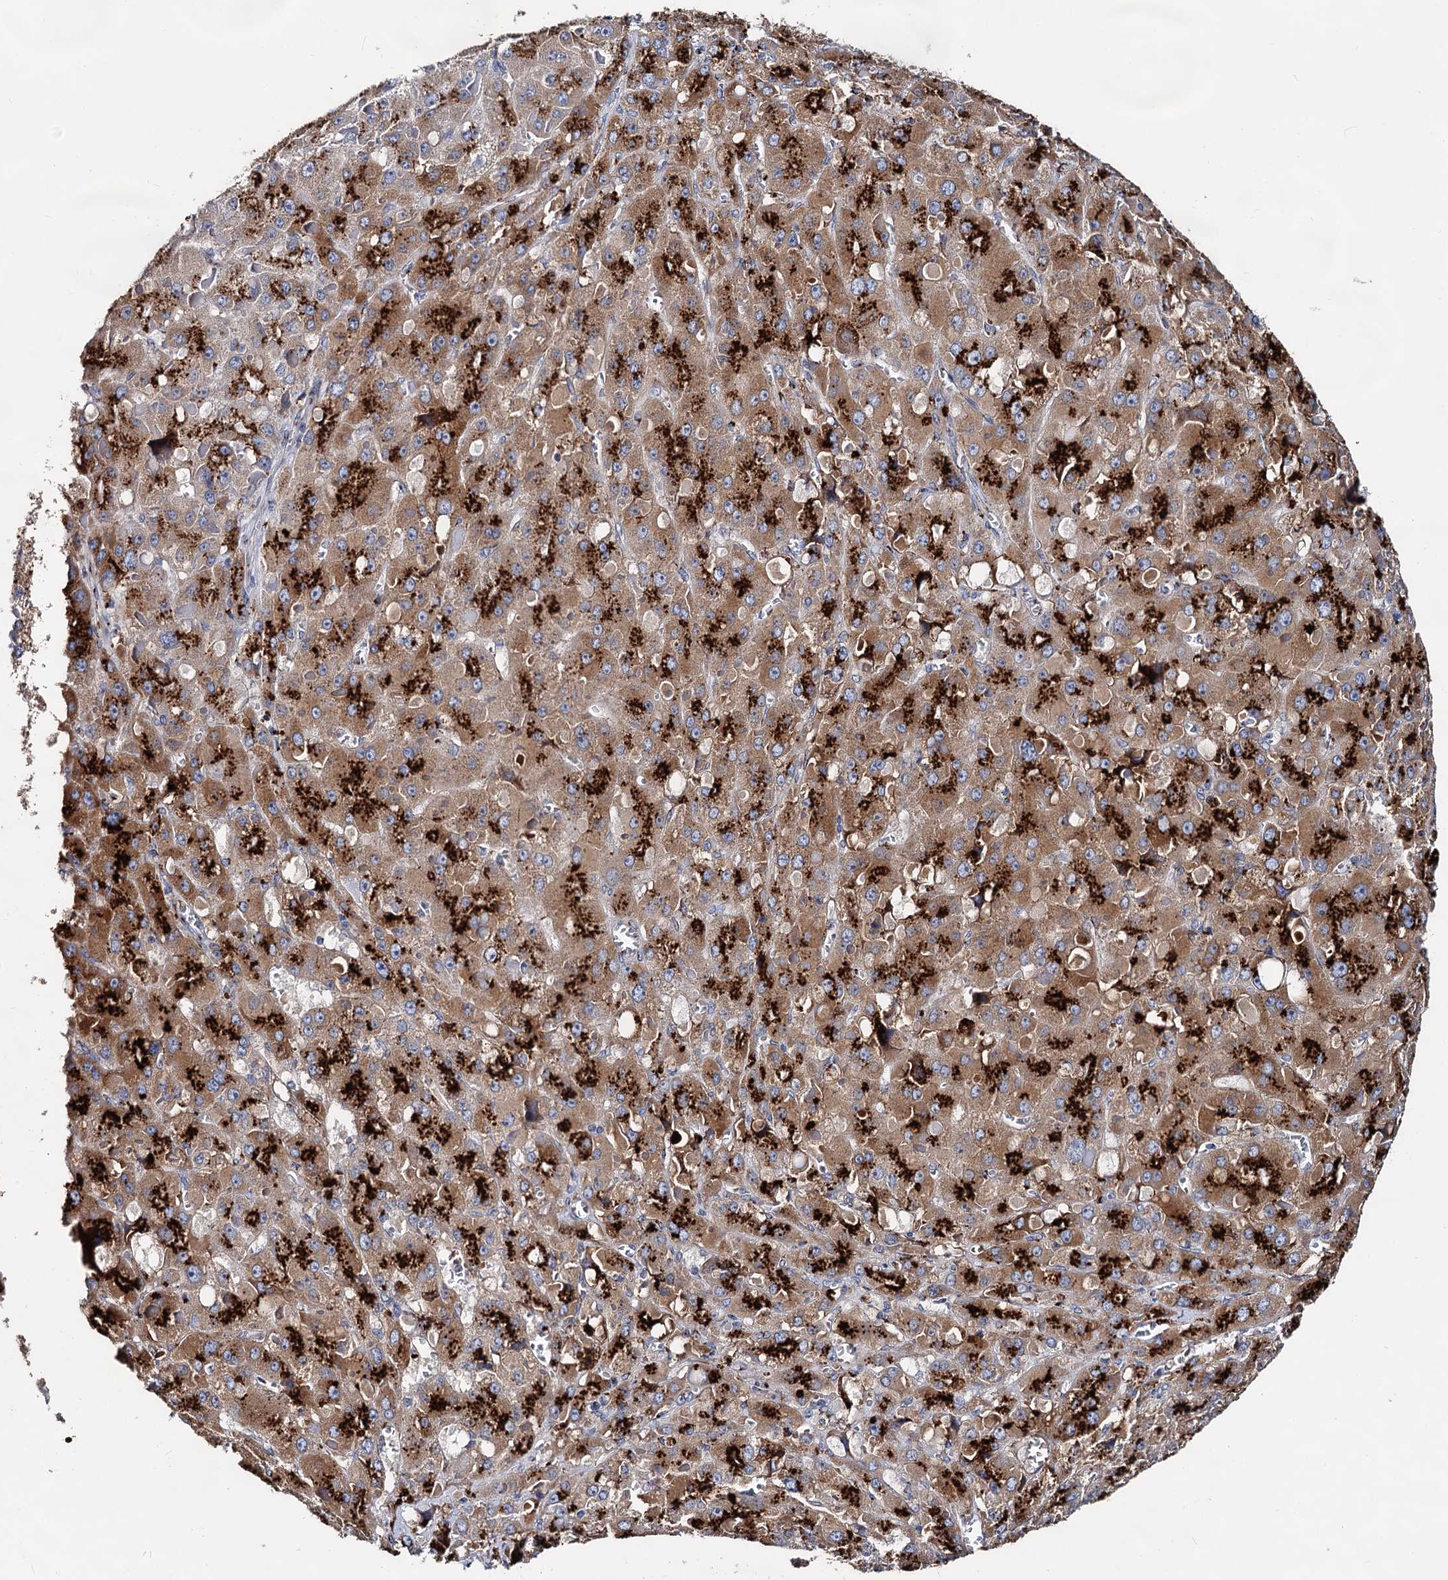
{"staining": {"intensity": "strong", "quantity": ">75%", "location": "cytoplasmic/membranous"}, "tissue": "liver cancer", "cell_type": "Tumor cells", "image_type": "cancer", "snomed": [{"axis": "morphology", "description": "Carcinoma, Hepatocellular, NOS"}, {"axis": "topography", "description": "Liver"}], "caption": "Tumor cells exhibit strong cytoplasmic/membranous expression in about >75% of cells in hepatocellular carcinoma (liver).", "gene": "TM9SF3", "patient": {"sex": "female", "age": 73}}